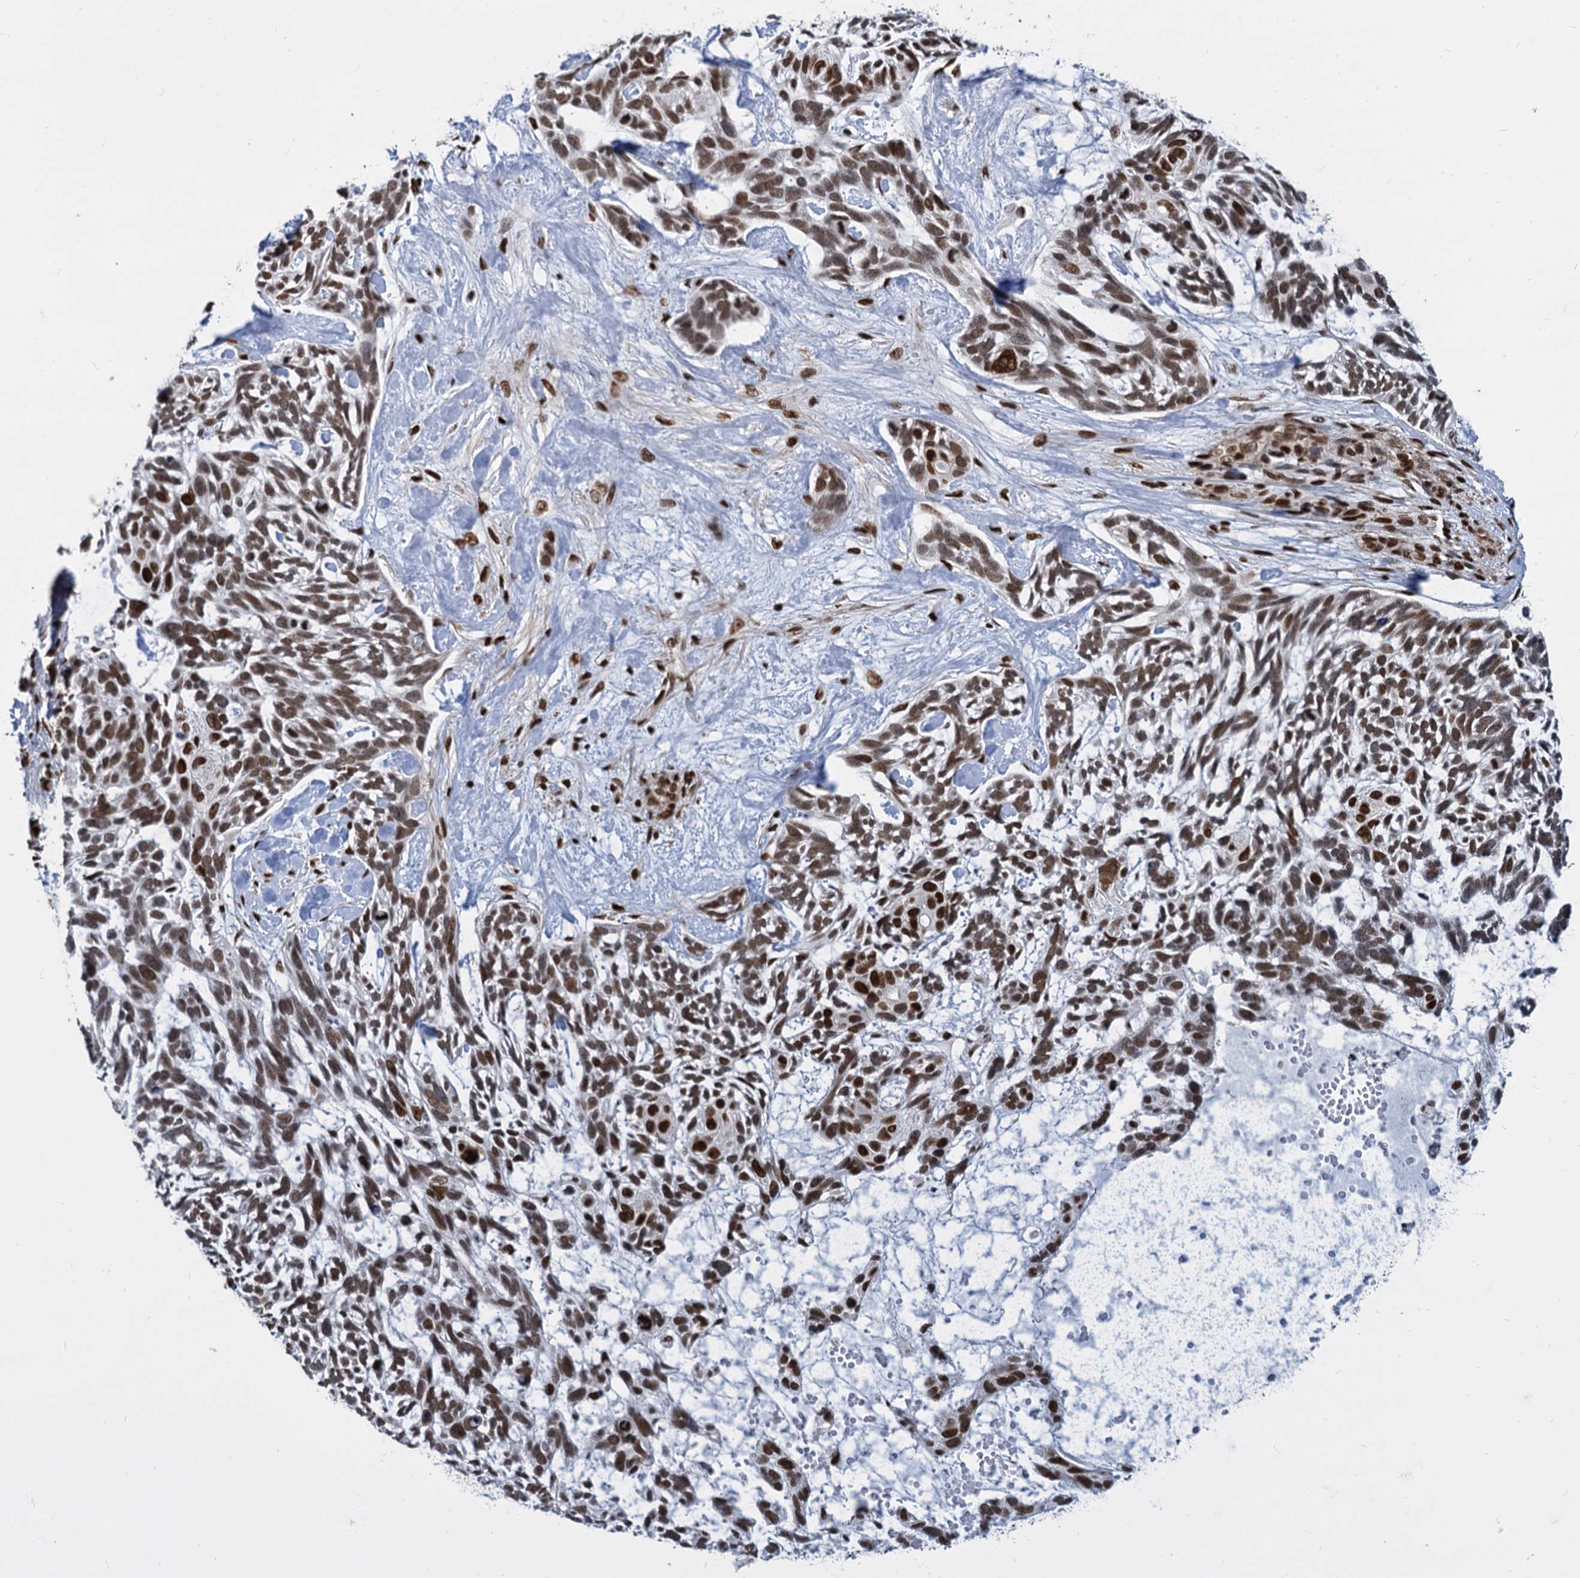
{"staining": {"intensity": "moderate", "quantity": ">75%", "location": "nuclear"}, "tissue": "skin cancer", "cell_type": "Tumor cells", "image_type": "cancer", "snomed": [{"axis": "morphology", "description": "Basal cell carcinoma"}, {"axis": "topography", "description": "Skin"}], "caption": "Skin basal cell carcinoma stained for a protein shows moderate nuclear positivity in tumor cells.", "gene": "MECP2", "patient": {"sex": "male", "age": 88}}